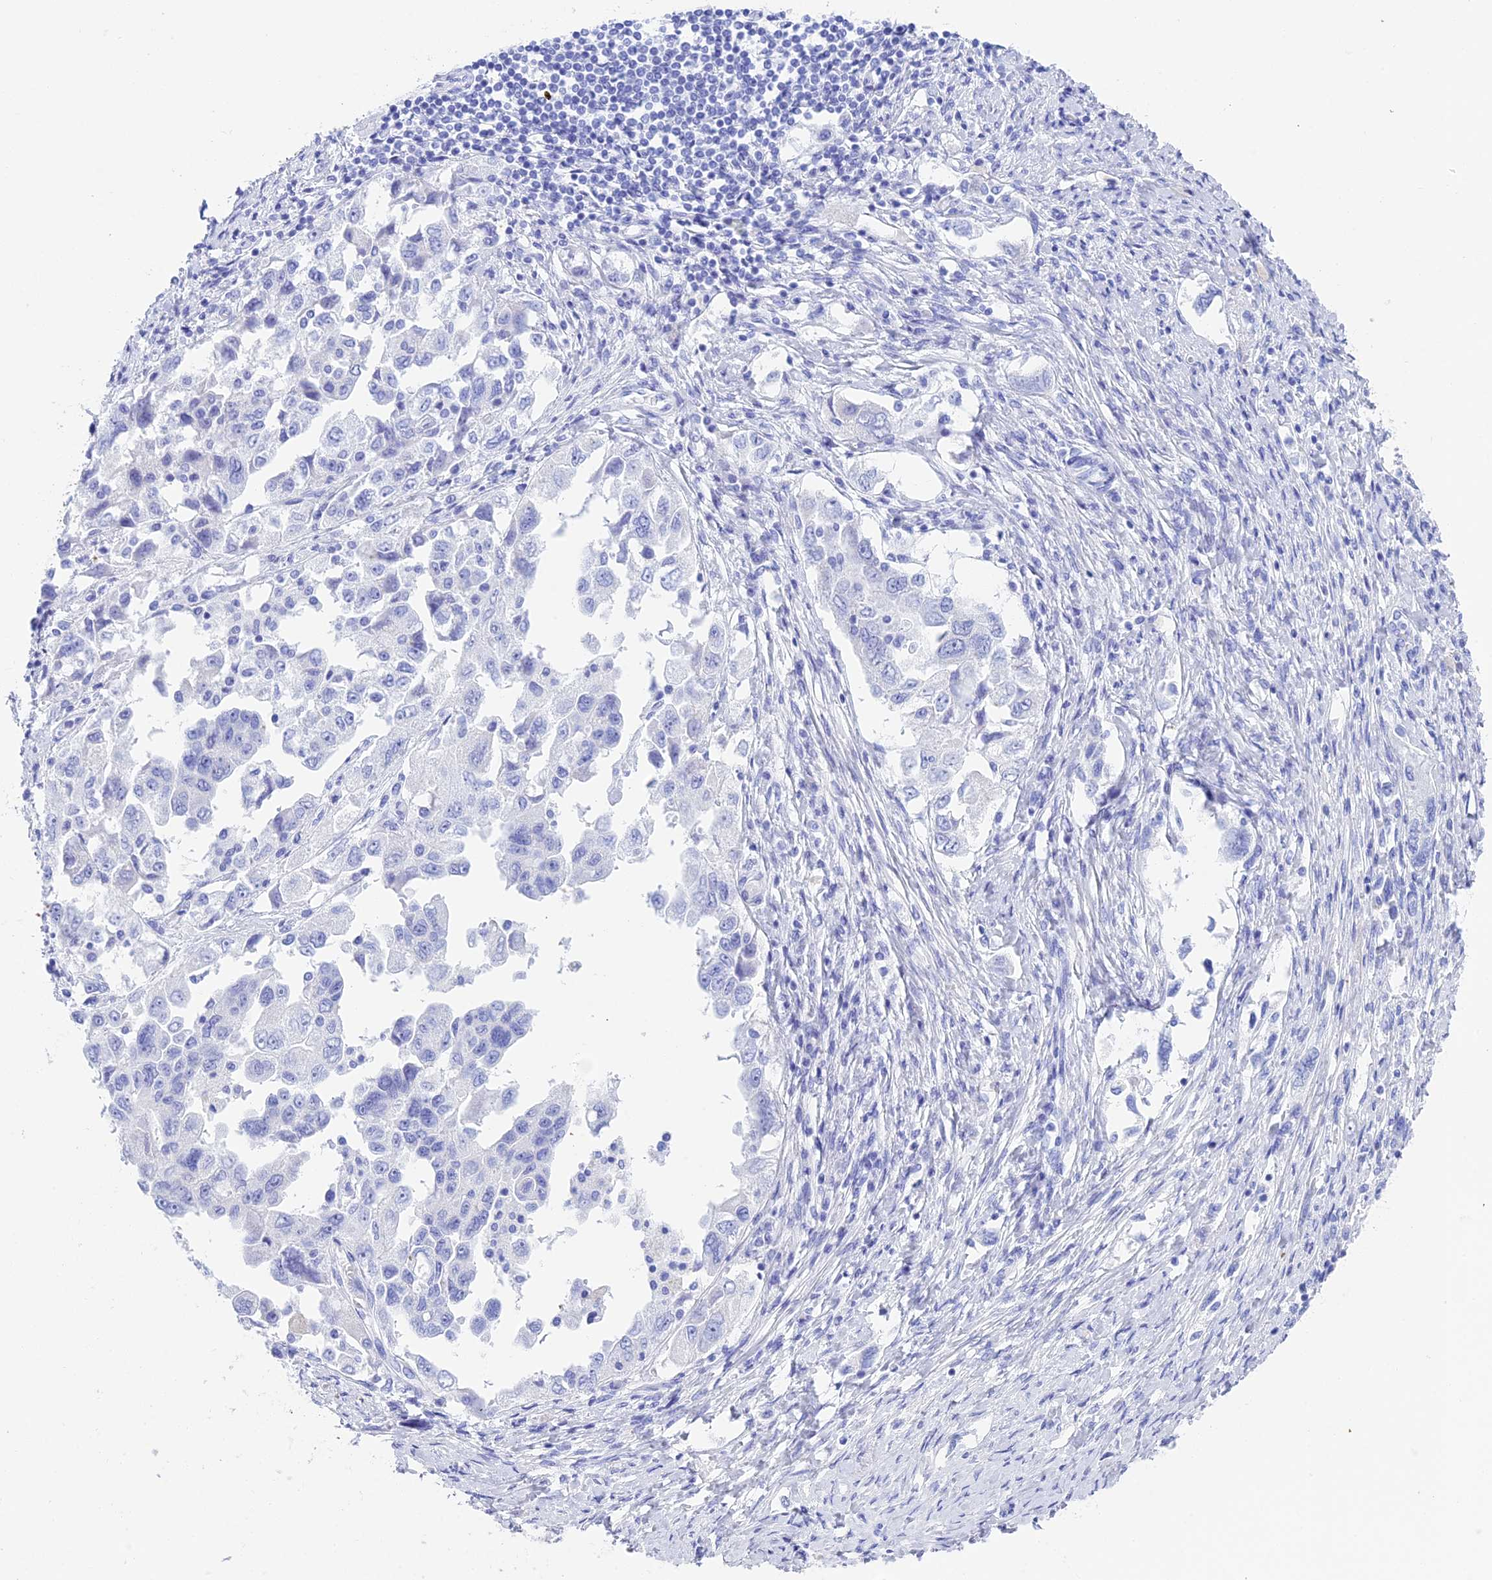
{"staining": {"intensity": "negative", "quantity": "none", "location": "none"}, "tissue": "ovarian cancer", "cell_type": "Tumor cells", "image_type": "cancer", "snomed": [{"axis": "morphology", "description": "Carcinoma, NOS"}, {"axis": "morphology", "description": "Cystadenocarcinoma, serous, NOS"}, {"axis": "topography", "description": "Ovary"}], "caption": "Protein analysis of ovarian cancer (serous cystadenocarcinoma) reveals no significant positivity in tumor cells. The staining was performed using DAB to visualize the protein expression in brown, while the nuclei were stained in blue with hematoxylin (Magnification: 20x).", "gene": "REG1A", "patient": {"sex": "female", "age": 69}}